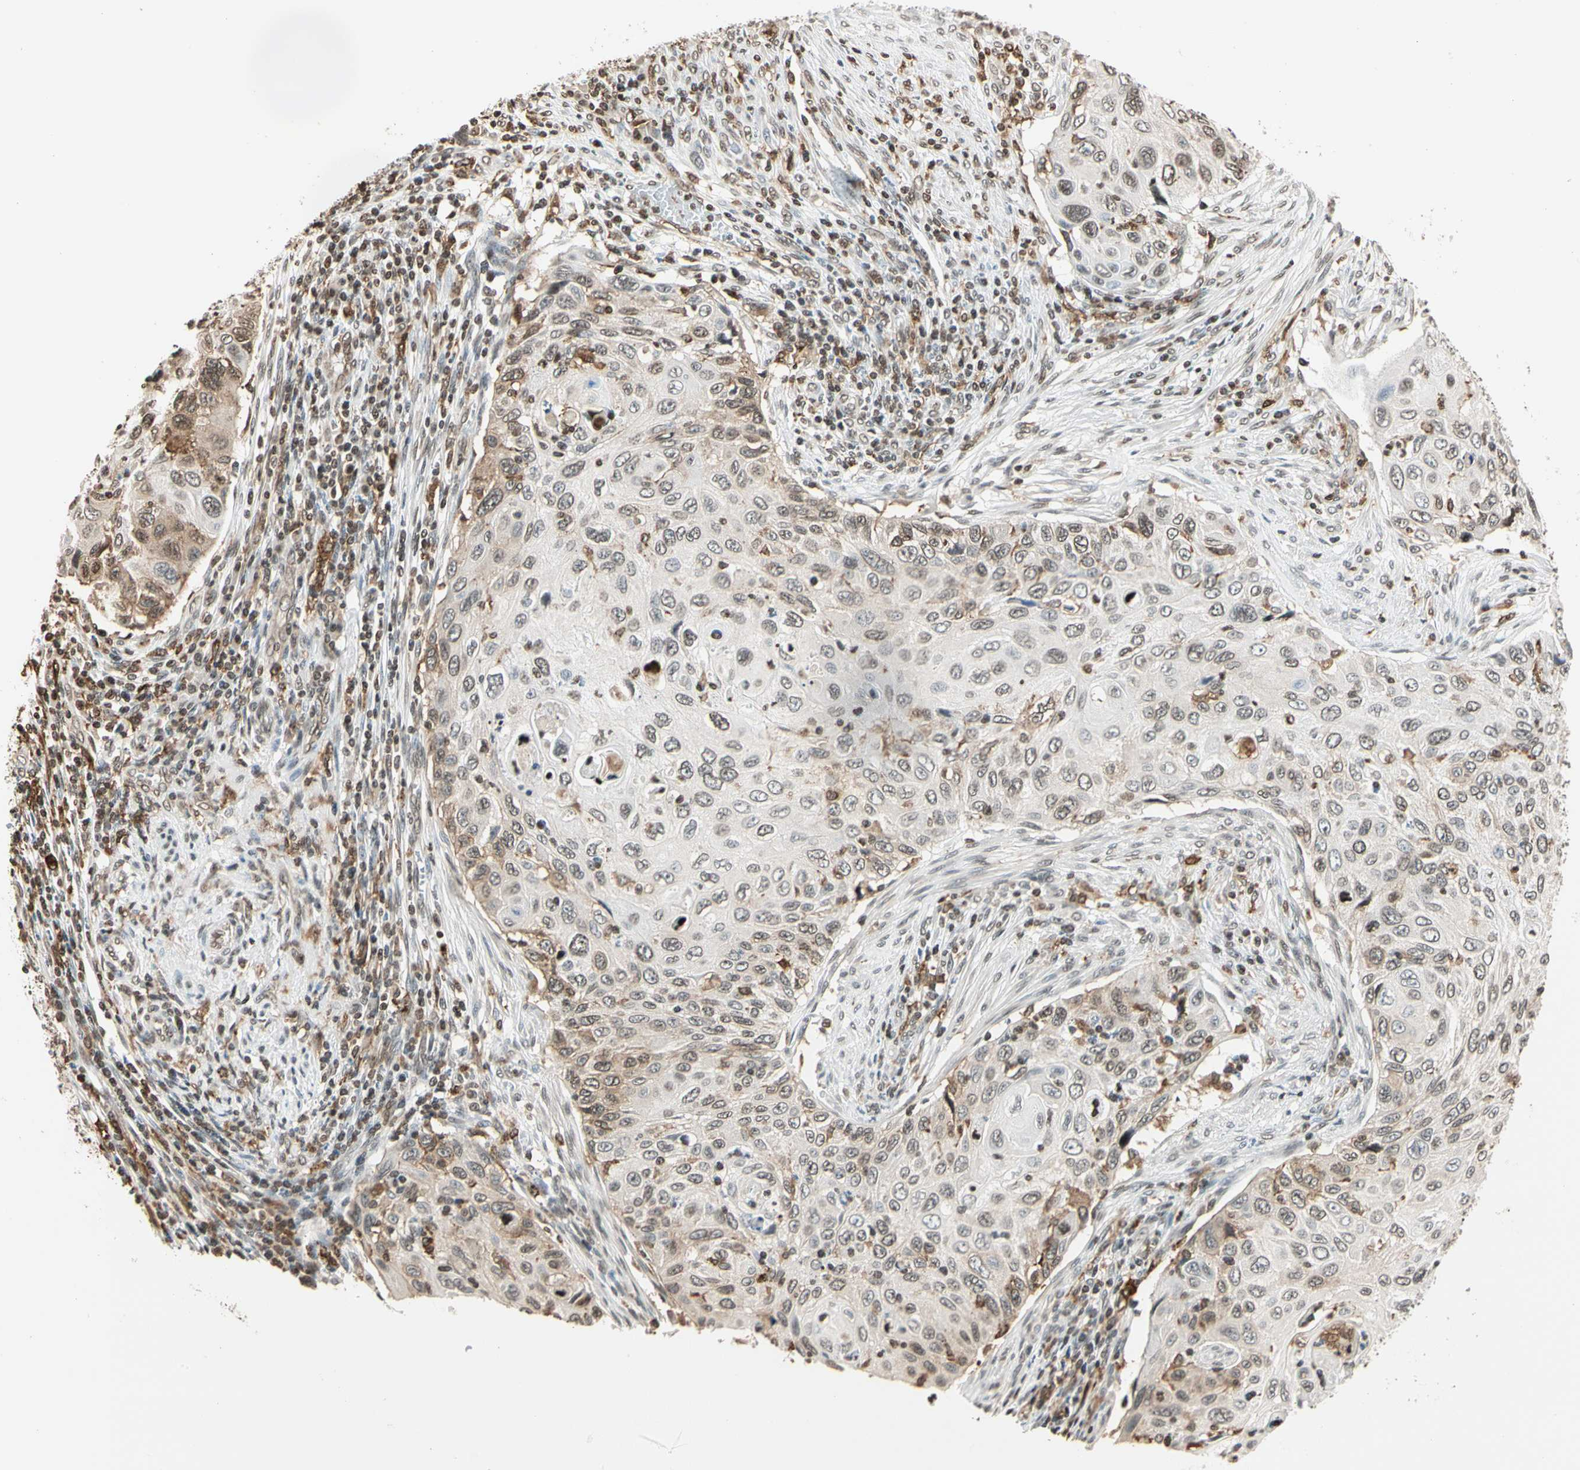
{"staining": {"intensity": "weak", "quantity": "25%-75%", "location": "cytoplasmic/membranous,nuclear"}, "tissue": "cervical cancer", "cell_type": "Tumor cells", "image_type": "cancer", "snomed": [{"axis": "morphology", "description": "Squamous cell carcinoma, NOS"}, {"axis": "topography", "description": "Cervix"}], "caption": "Immunohistochemistry (IHC) staining of cervical squamous cell carcinoma, which demonstrates low levels of weak cytoplasmic/membranous and nuclear staining in approximately 25%-75% of tumor cells indicating weak cytoplasmic/membranous and nuclear protein expression. The staining was performed using DAB (3,3'-diaminobenzidine) (brown) for protein detection and nuclei were counterstained in hematoxylin (blue).", "gene": "FER", "patient": {"sex": "female", "age": 70}}